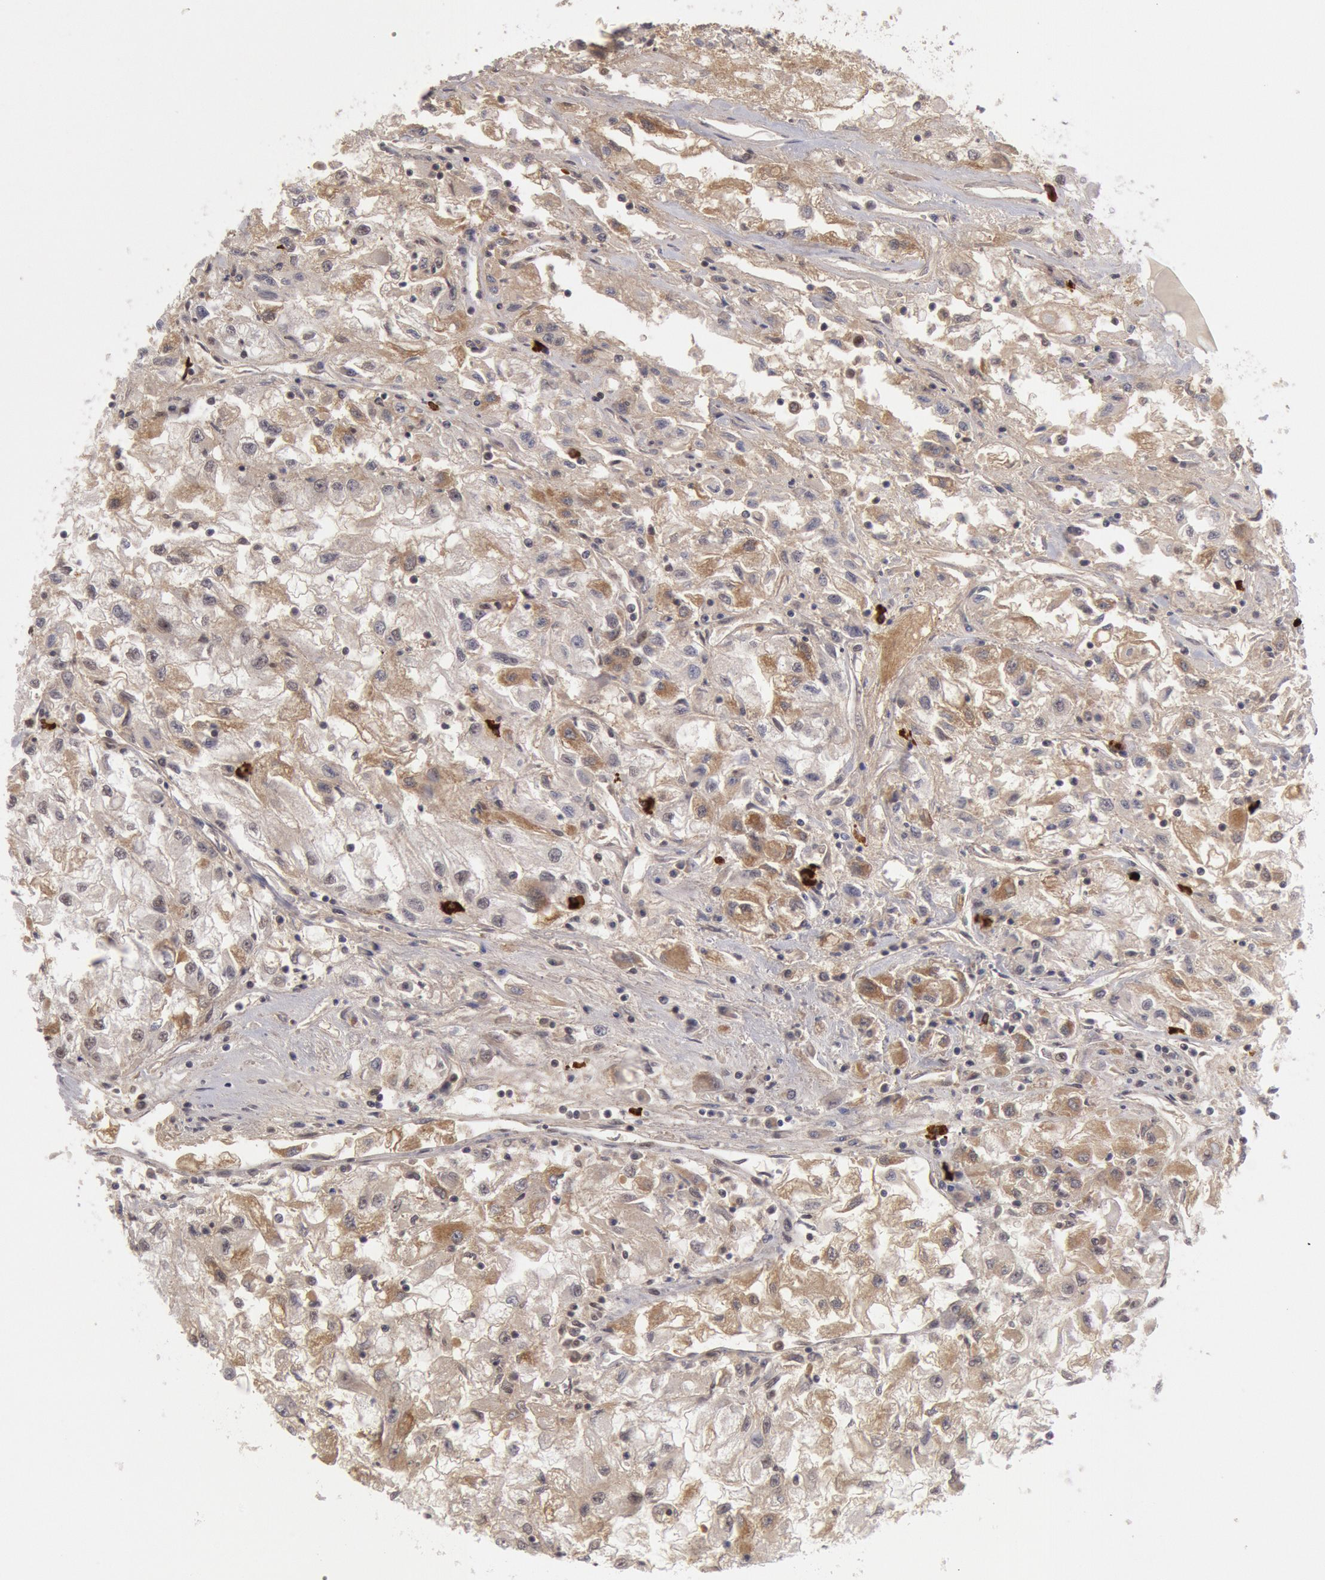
{"staining": {"intensity": "negative", "quantity": "none", "location": "none"}, "tissue": "renal cancer", "cell_type": "Tumor cells", "image_type": "cancer", "snomed": [{"axis": "morphology", "description": "Adenocarcinoma, NOS"}, {"axis": "topography", "description": "Kidney"}], "caption": "Tumor cells show no significant positivity in adenocarcinoma (renal).", "gene": "PPP4R3B", "patient": {"sex": "male", "age": 59}}